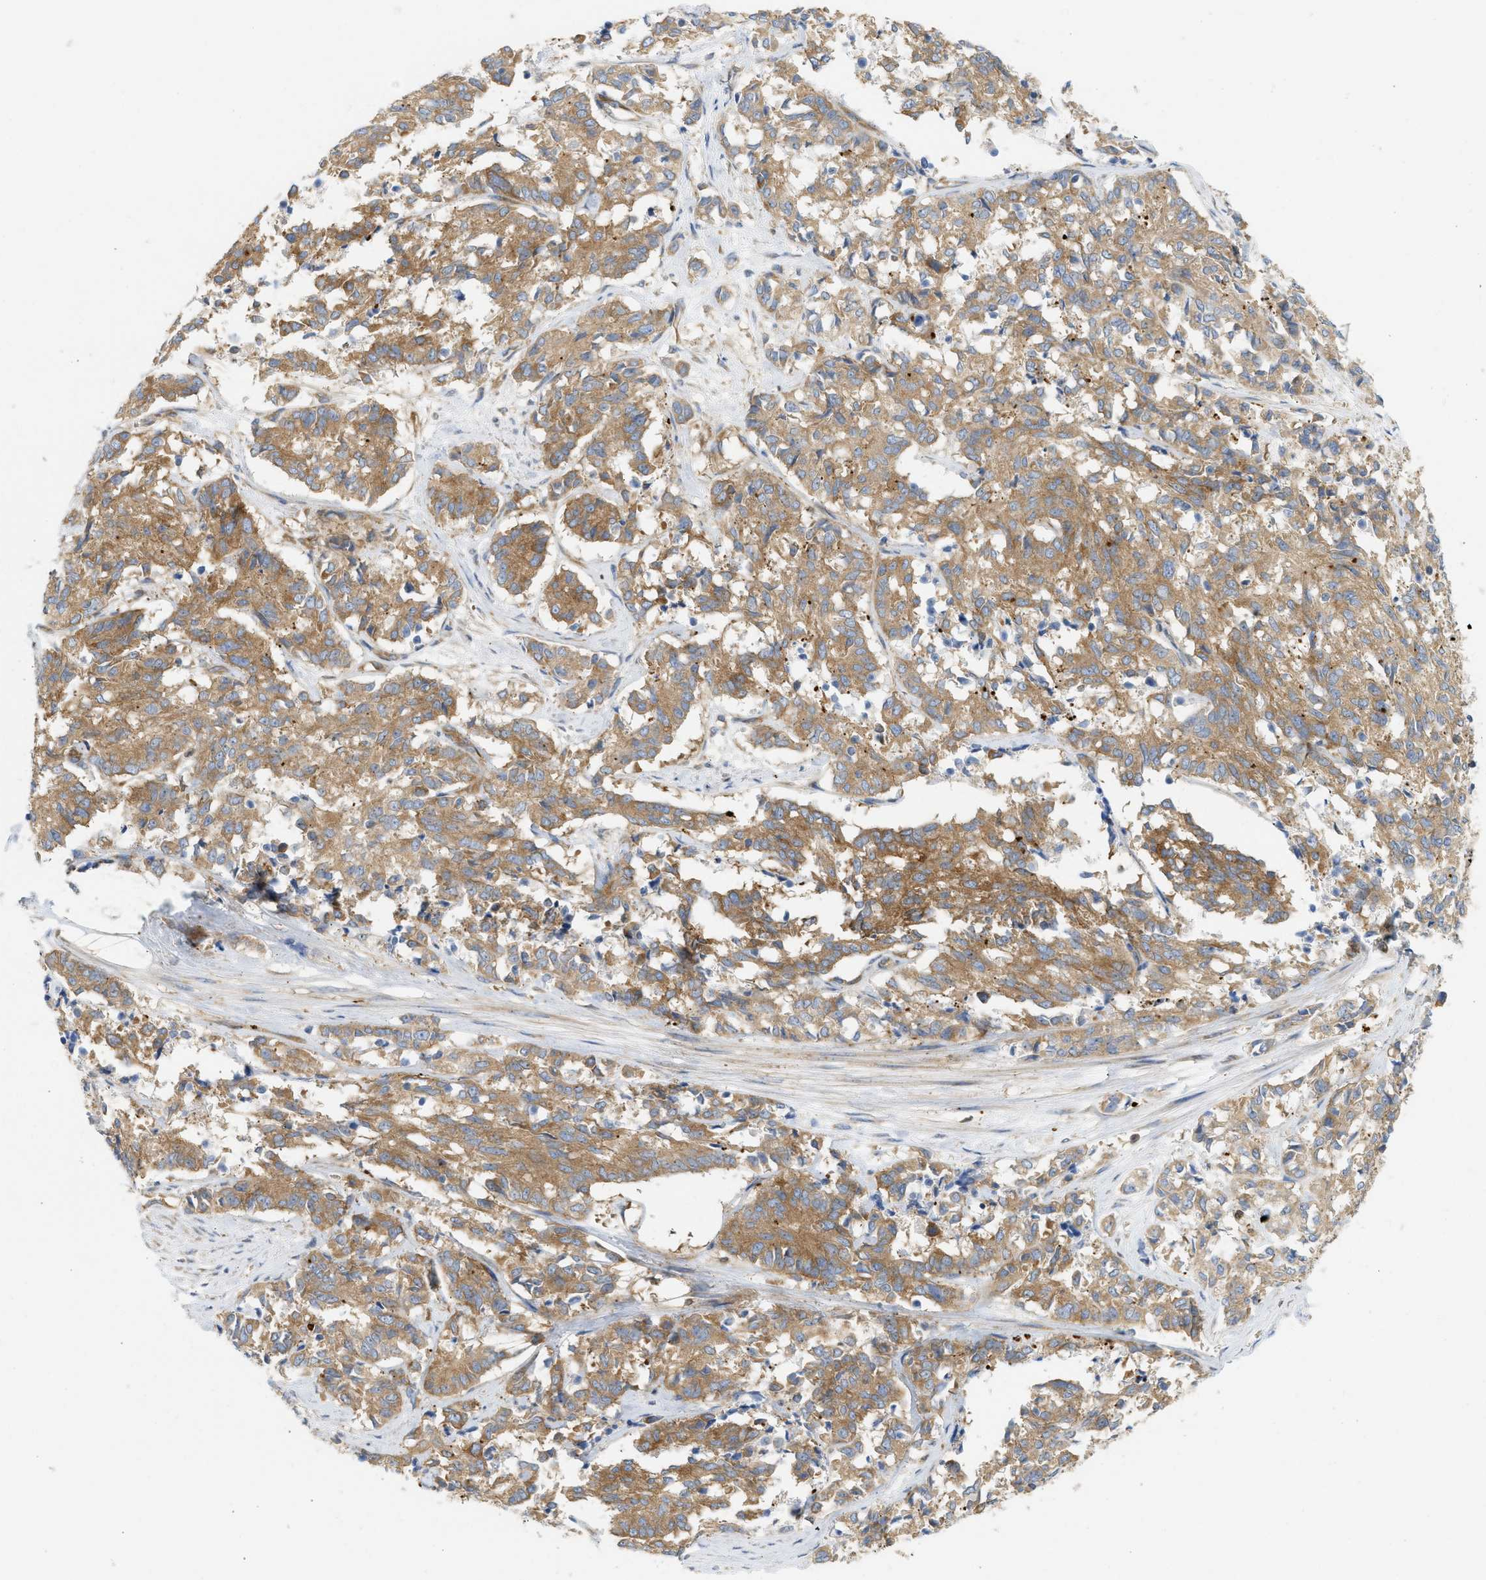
{"staining": {"intensity": "moderate", "quantity": ">75%", "location": "cytoplasmic/membranous"}, "tissue": "cervical cancer", "cell_type": "Tumor cells", "image_type": "cancer", "snomed": [{"axis": "morphology", "description": "Squamous cell carcinoma, NOS"}, {"axis": "topography", "description": "Cervix"}], "caption": "A medium amount of moderate cytoplasmic/membranous expression is seen in about >75% of tumor cells in squamous cell carcinoma (cervical) tissue.", "gene": "STRN", "patient": {"sex": "female", "age": 35}}